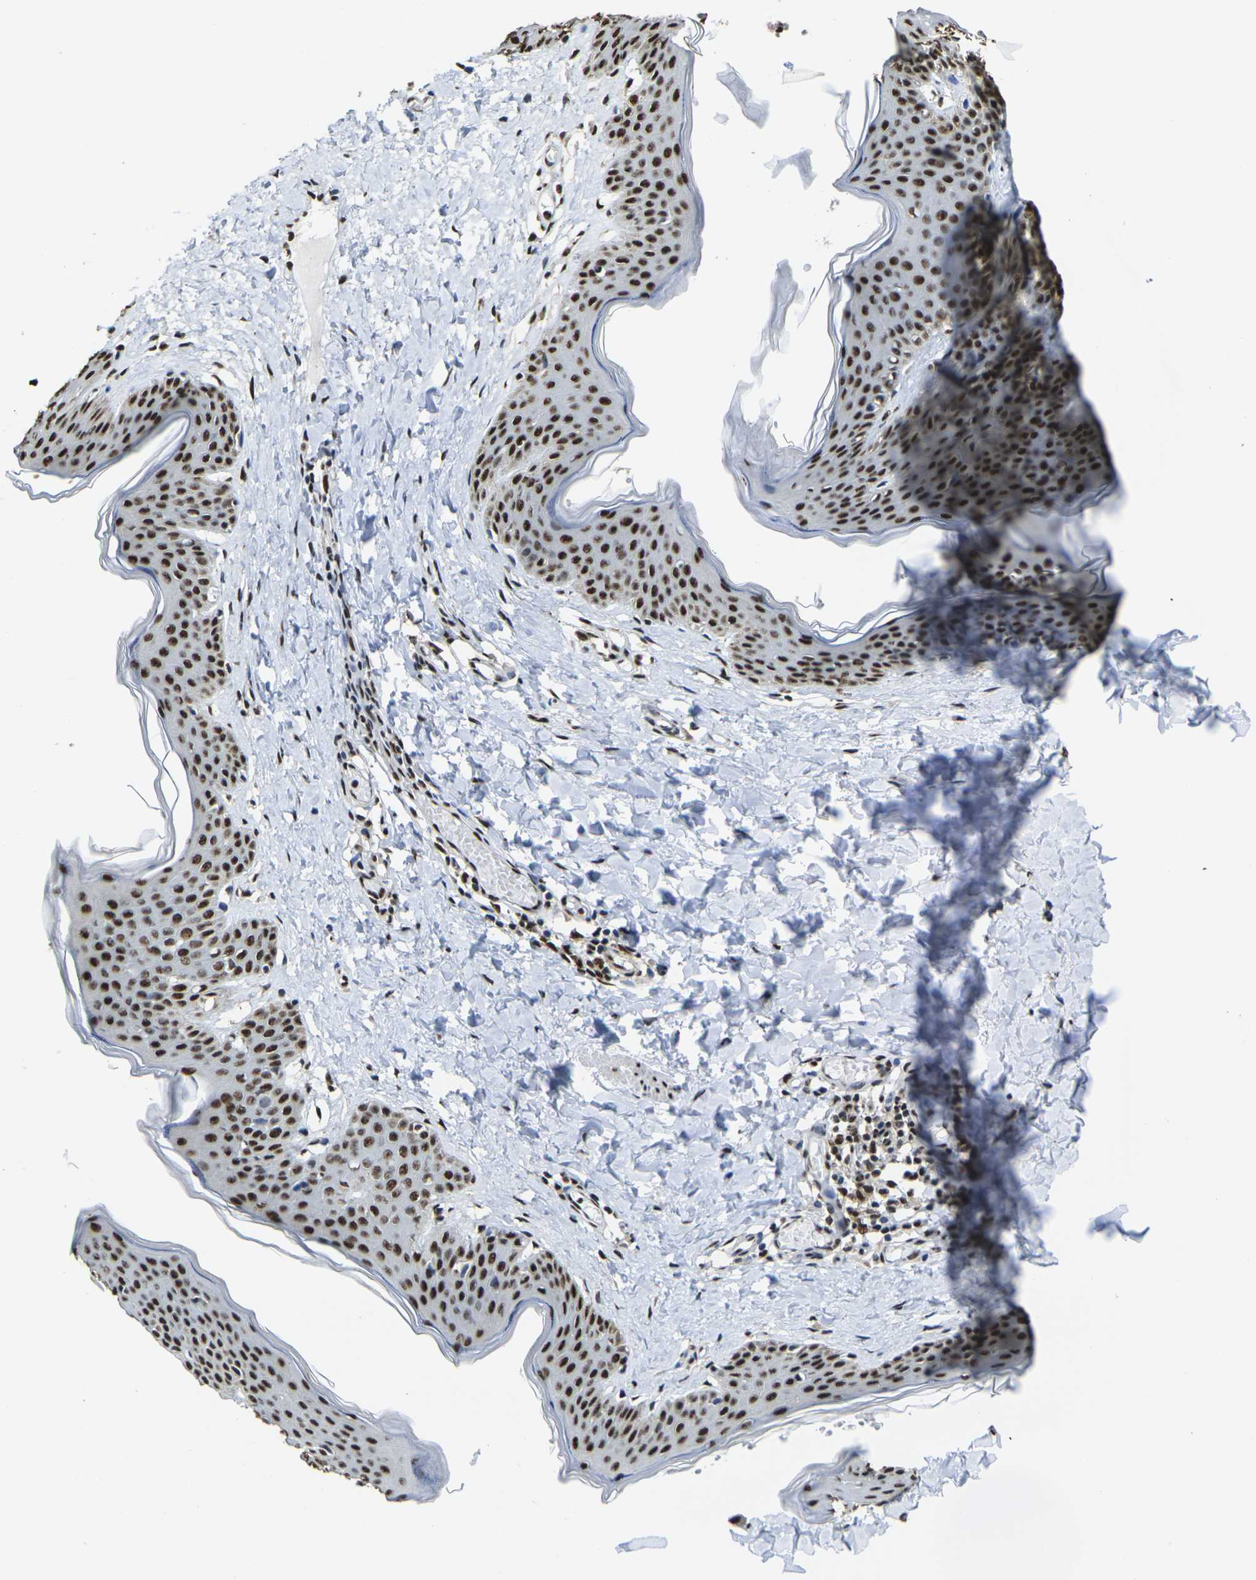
{"staining": {"intensity": "strong", "quantity": ">75%", "location": "nuclear"}, "tissue": "skin", "cell_type": "Fibroblasts", "image_type": "normal", "snomed": [{"axis": "morphology", "description": "Normal tissue, NOS"}, {"axis": "topography", "description": "Skin"}], "caption": "Strong nuclear positivity is present in about >75% of fibroblasts in normal skin. The protein of interest is stained brown, and the nuclei are stained in blue (DAB (3,3'-diaminobenzidine) IHC with brightfield microscopy, high magnification).", "gene": "SMARCC1", "patient": {"sex": "female", "age": 17}}